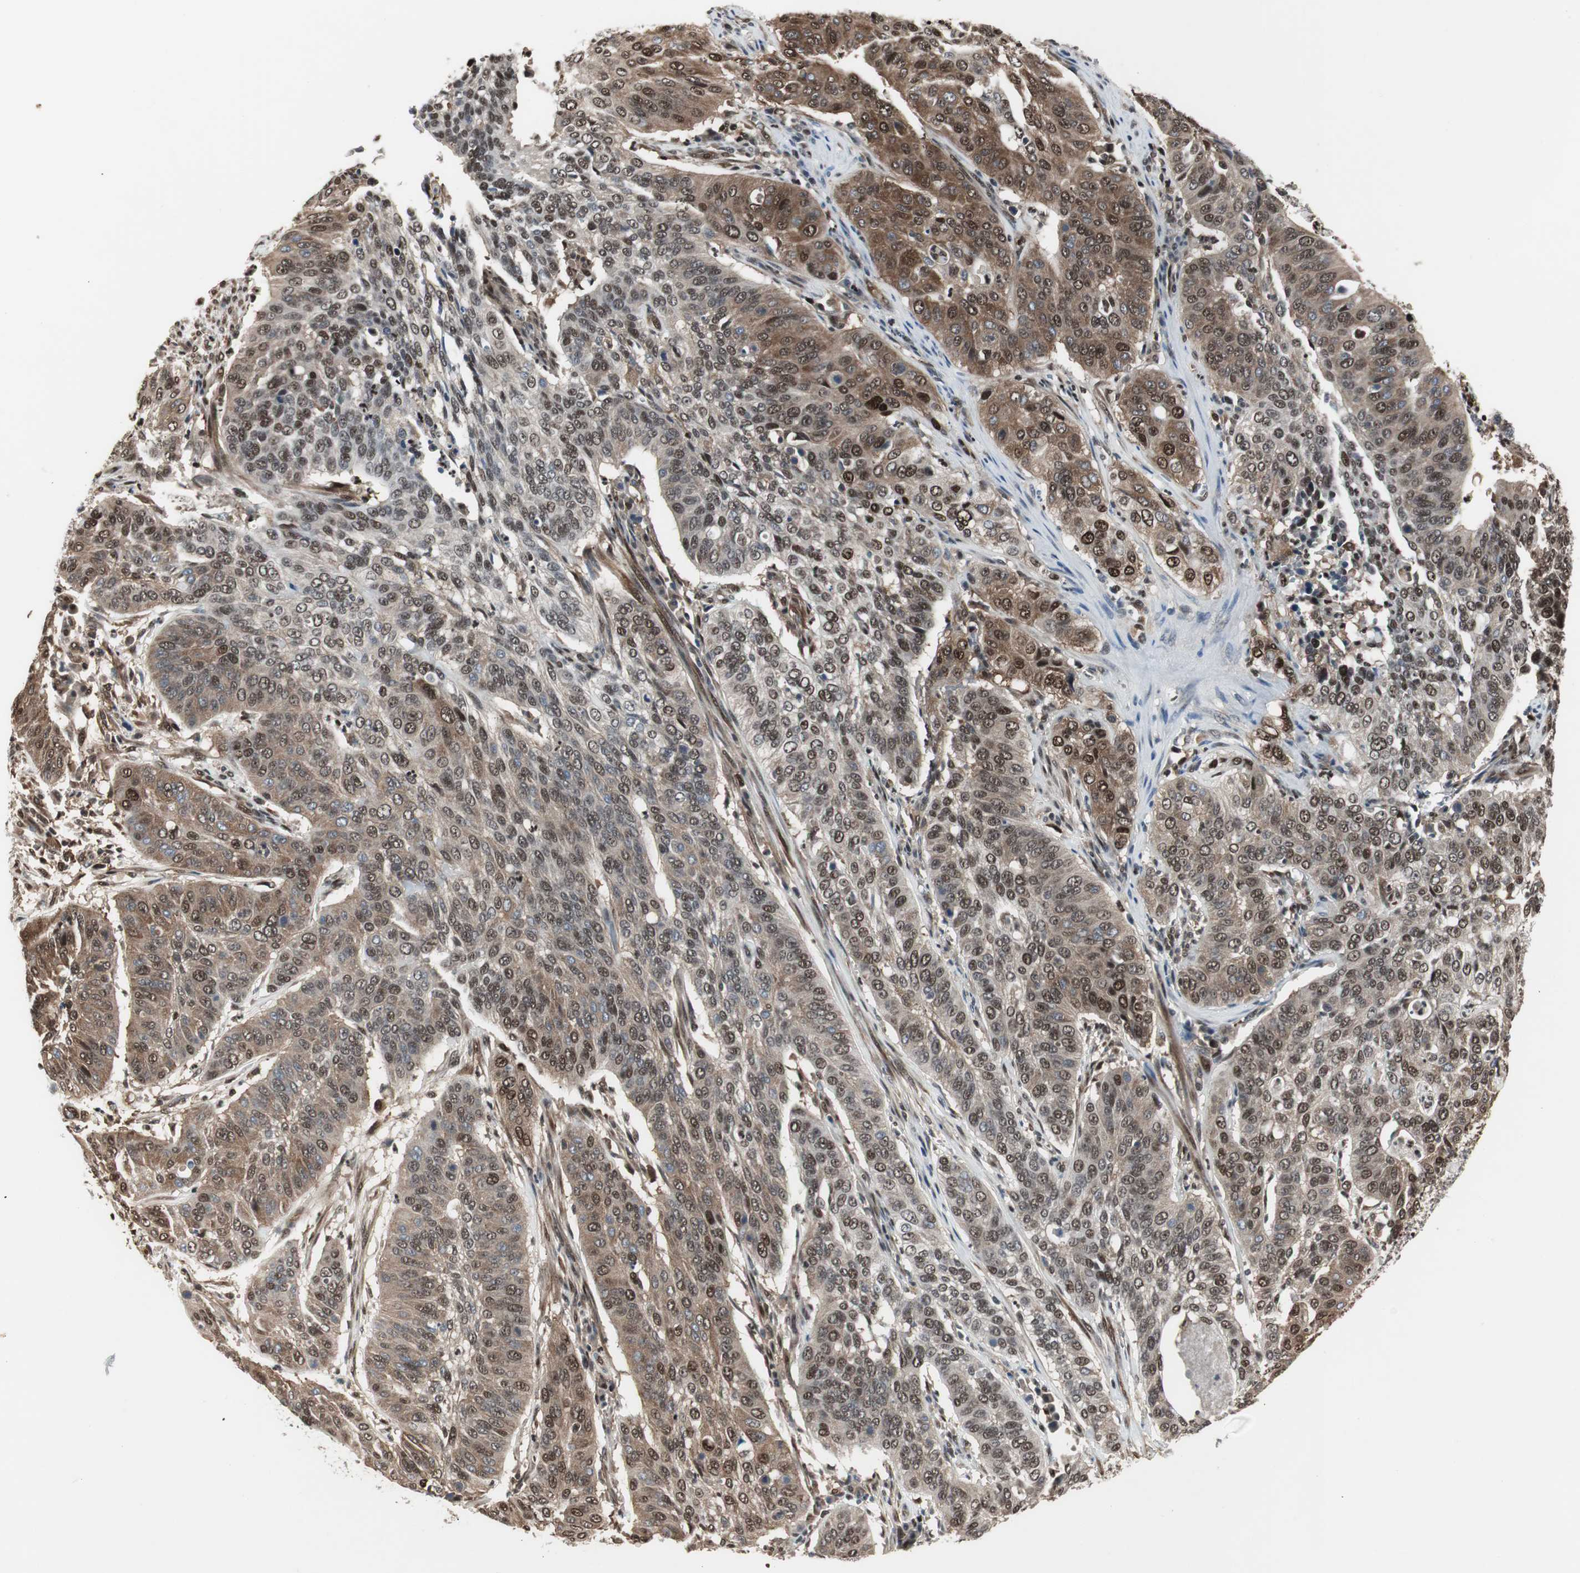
{"staining": {"intensity": "moderate", "quantity": ">75%", "location": "cytoplasmic/membranous,nuclear"}, "tissue": "cervical cancer", "cell_type": "Tumor cells", "image_type": "cancer", "snomed": [{"axis": "morphology", "description": "Squamous cell carcinoma, NOS"}, {"axis": "topography", "description": "Cervix"}], "caption": "Cervical squamous cell carcinoma stained with IHC shows moderate cytoplasmic/membranous and nuclear expression in about >75% of tumor cells.", "gene": "ACLY", "patient": {"sex": "female", "age": 39}}